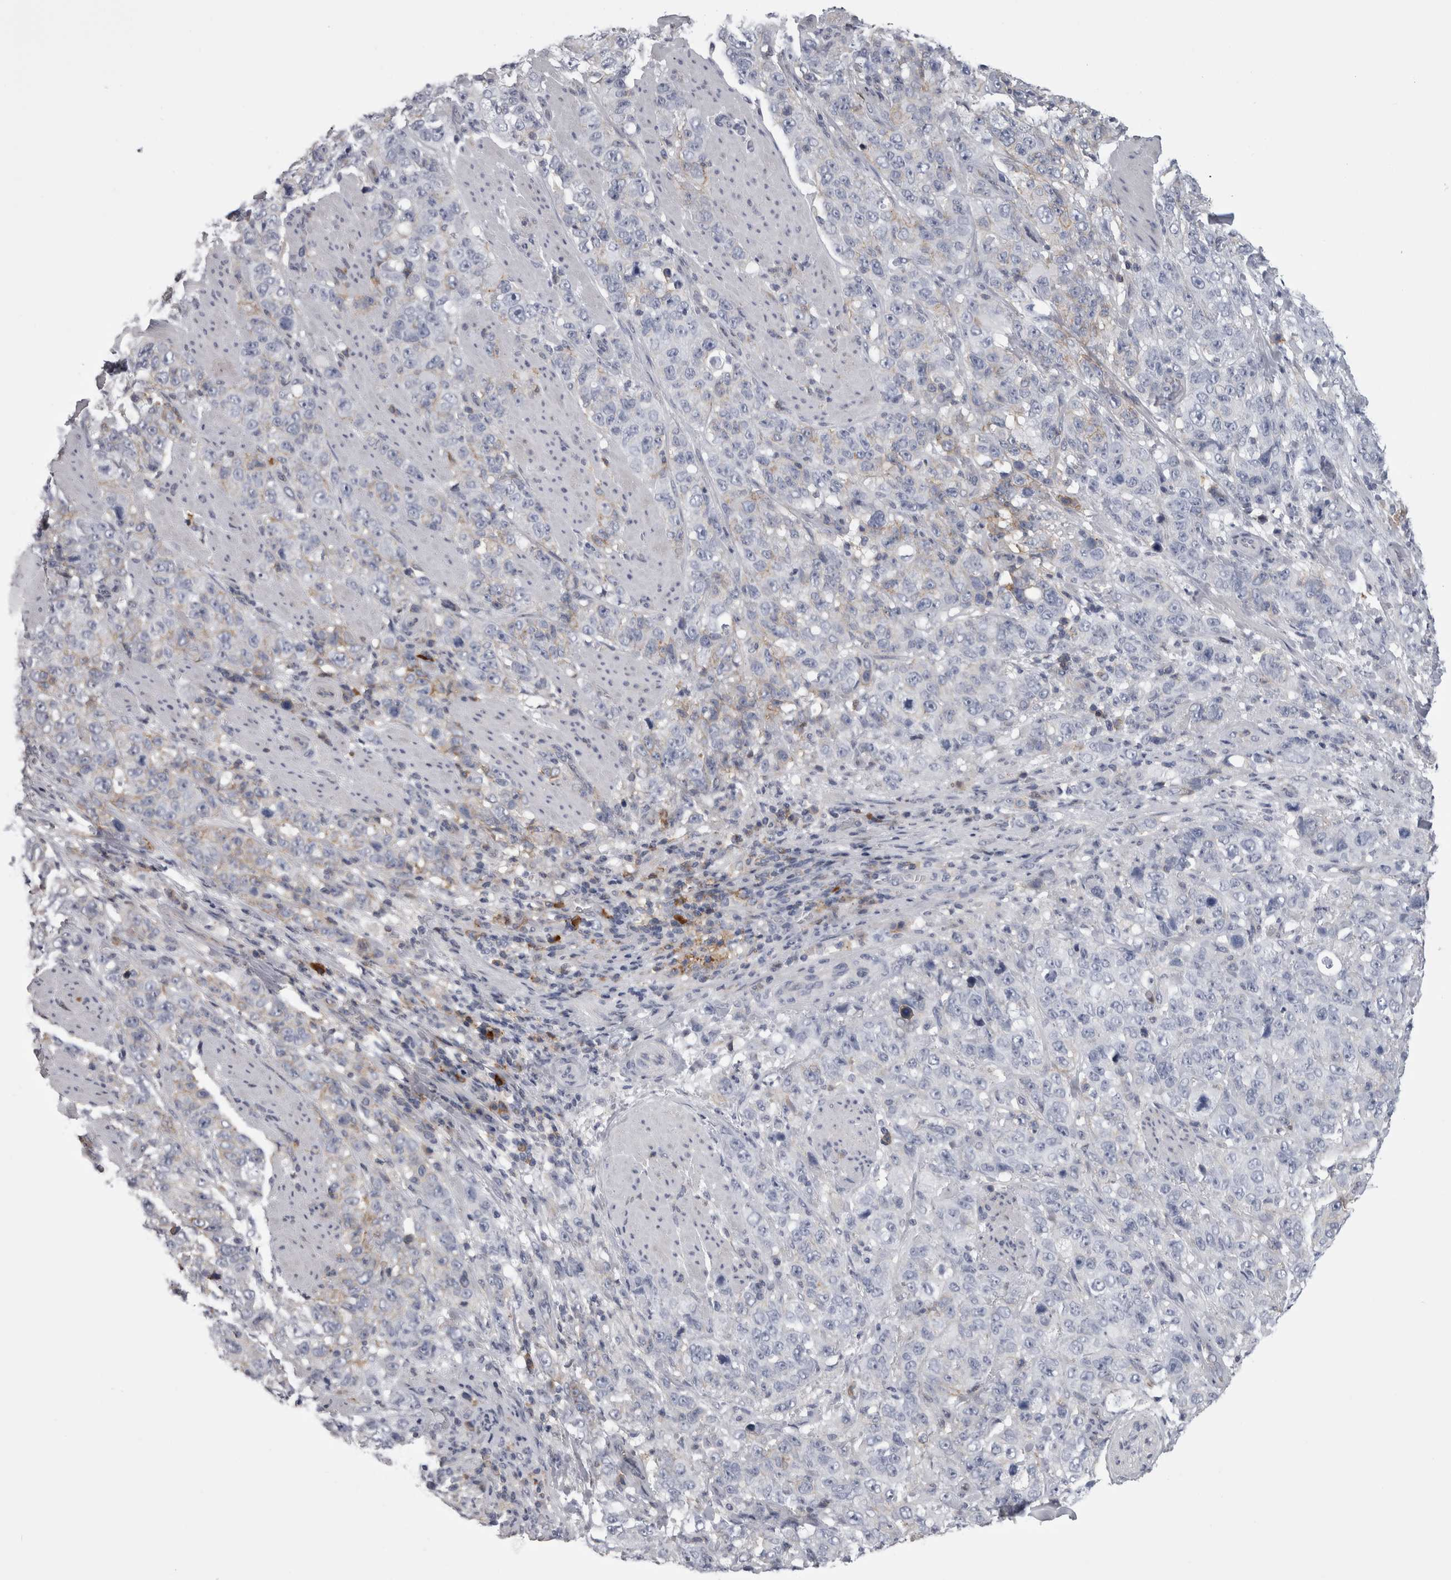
{"staining": {"intensity": "weak", "quantity": "<25%", "location": "cytoplasmic/membranous"}, "tissue": "stomach cancer", "cell_type": "Tumor cells", "image_type": "cancer", "snomed": [{"axis": "morphology", "description": "Adenocarcinoma, NOS"}, {"axis": "topography", "description": "Stomach"}], "caption": "The IHC image has no significant staining in tumor cells of stomach cancer (adenocarcinoma) tissue.", "gene": "AFMID", "patient": {"sex": "male", "age": 48}}